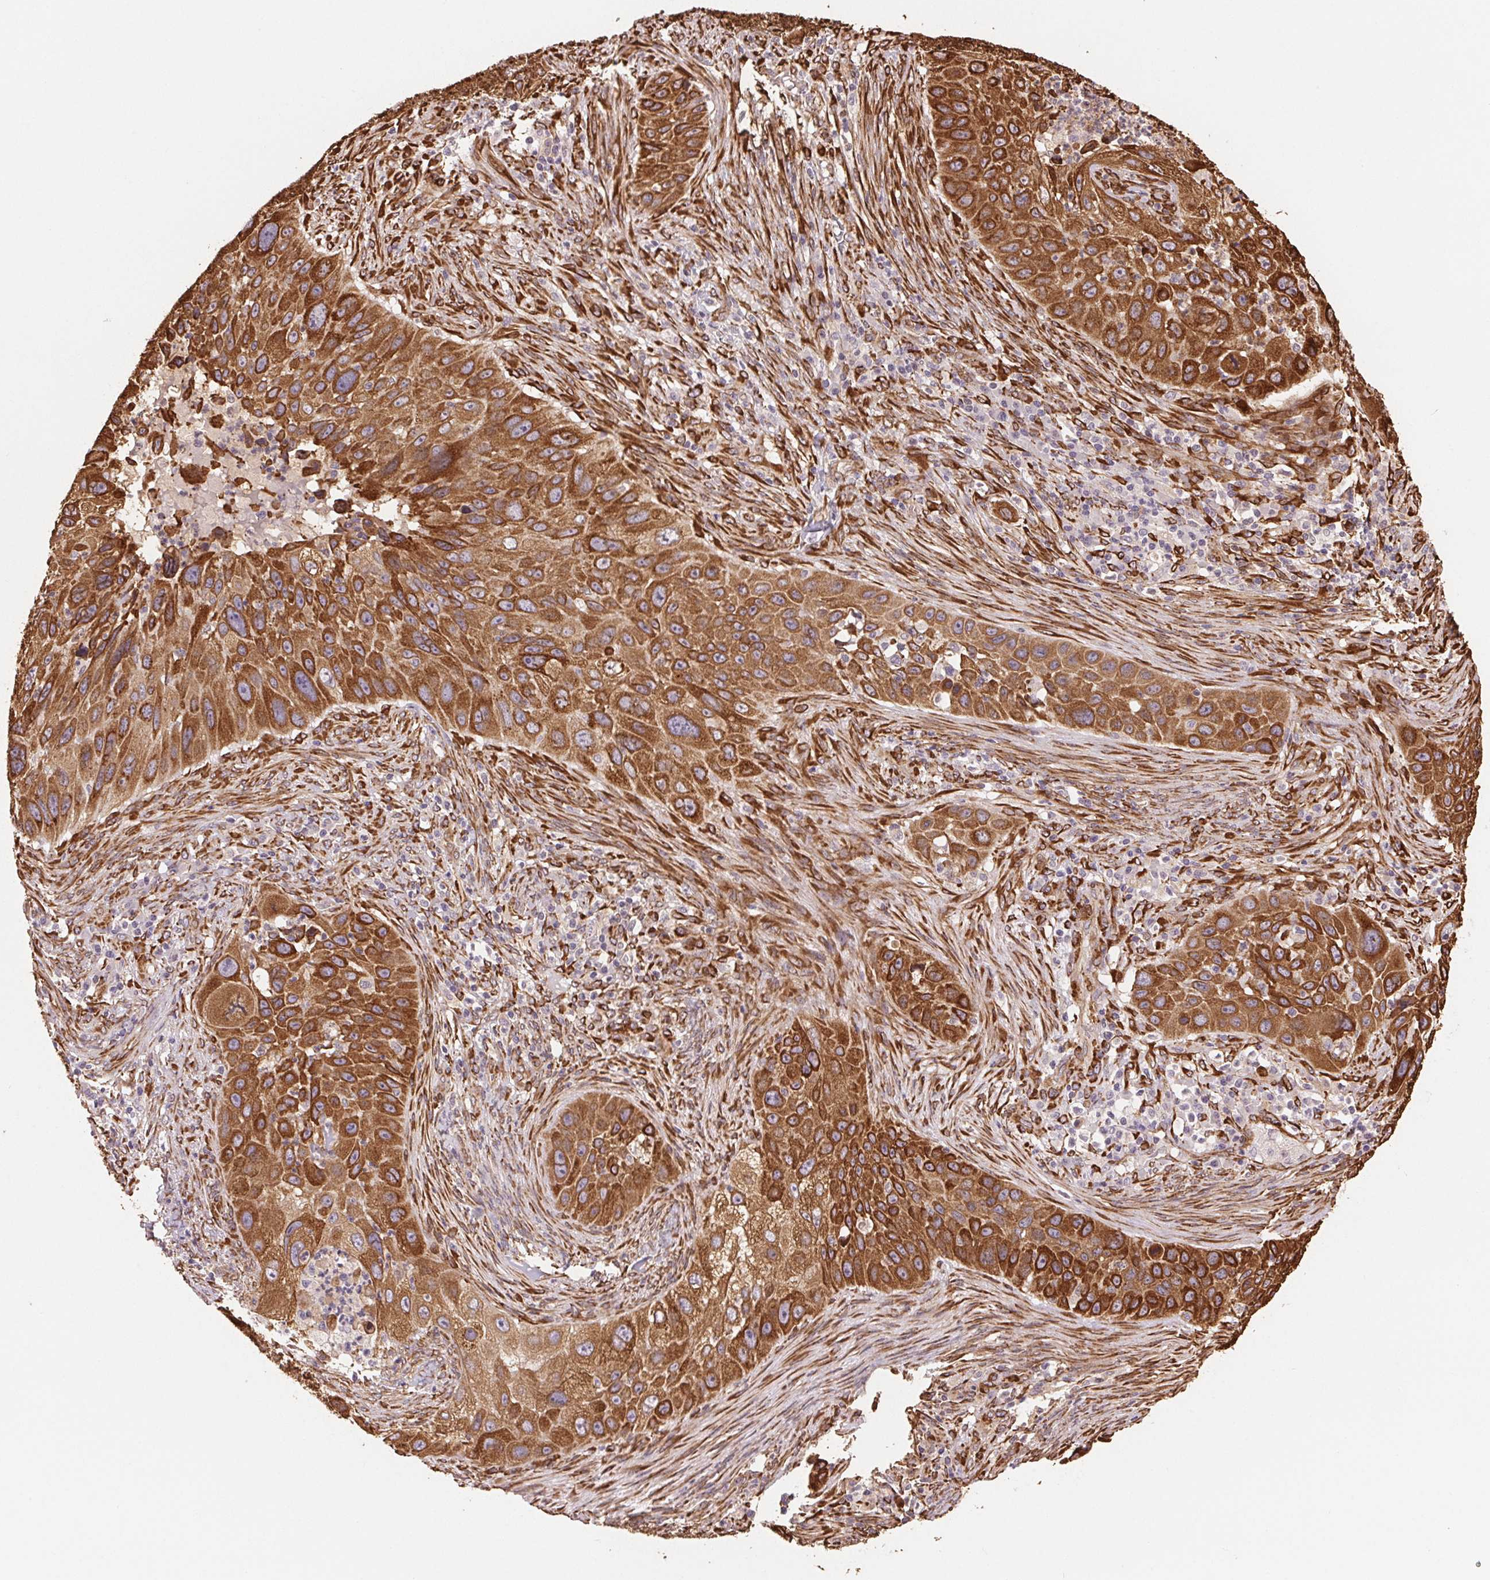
{"staining": {"intensity": "strong", "quantity": ">75%", "location": "cytoplasmic/membranous"}, "tissue": "lung cancer", "cell_type": "Tumor cells", "image_type": "cancer", "snomed": [{"axis": "morphology", "description": "Squamous cell carcinoma, NOS"}, {"axis": "topography", "description": "Lung"}], "caption": "IHC of human lung cancer displays high levels of strong cytoplasmic/membranous positivity in about >75% of tumor cells.", "gene": "FKBP10", "patient": {"sex": "male", "age": 63}}